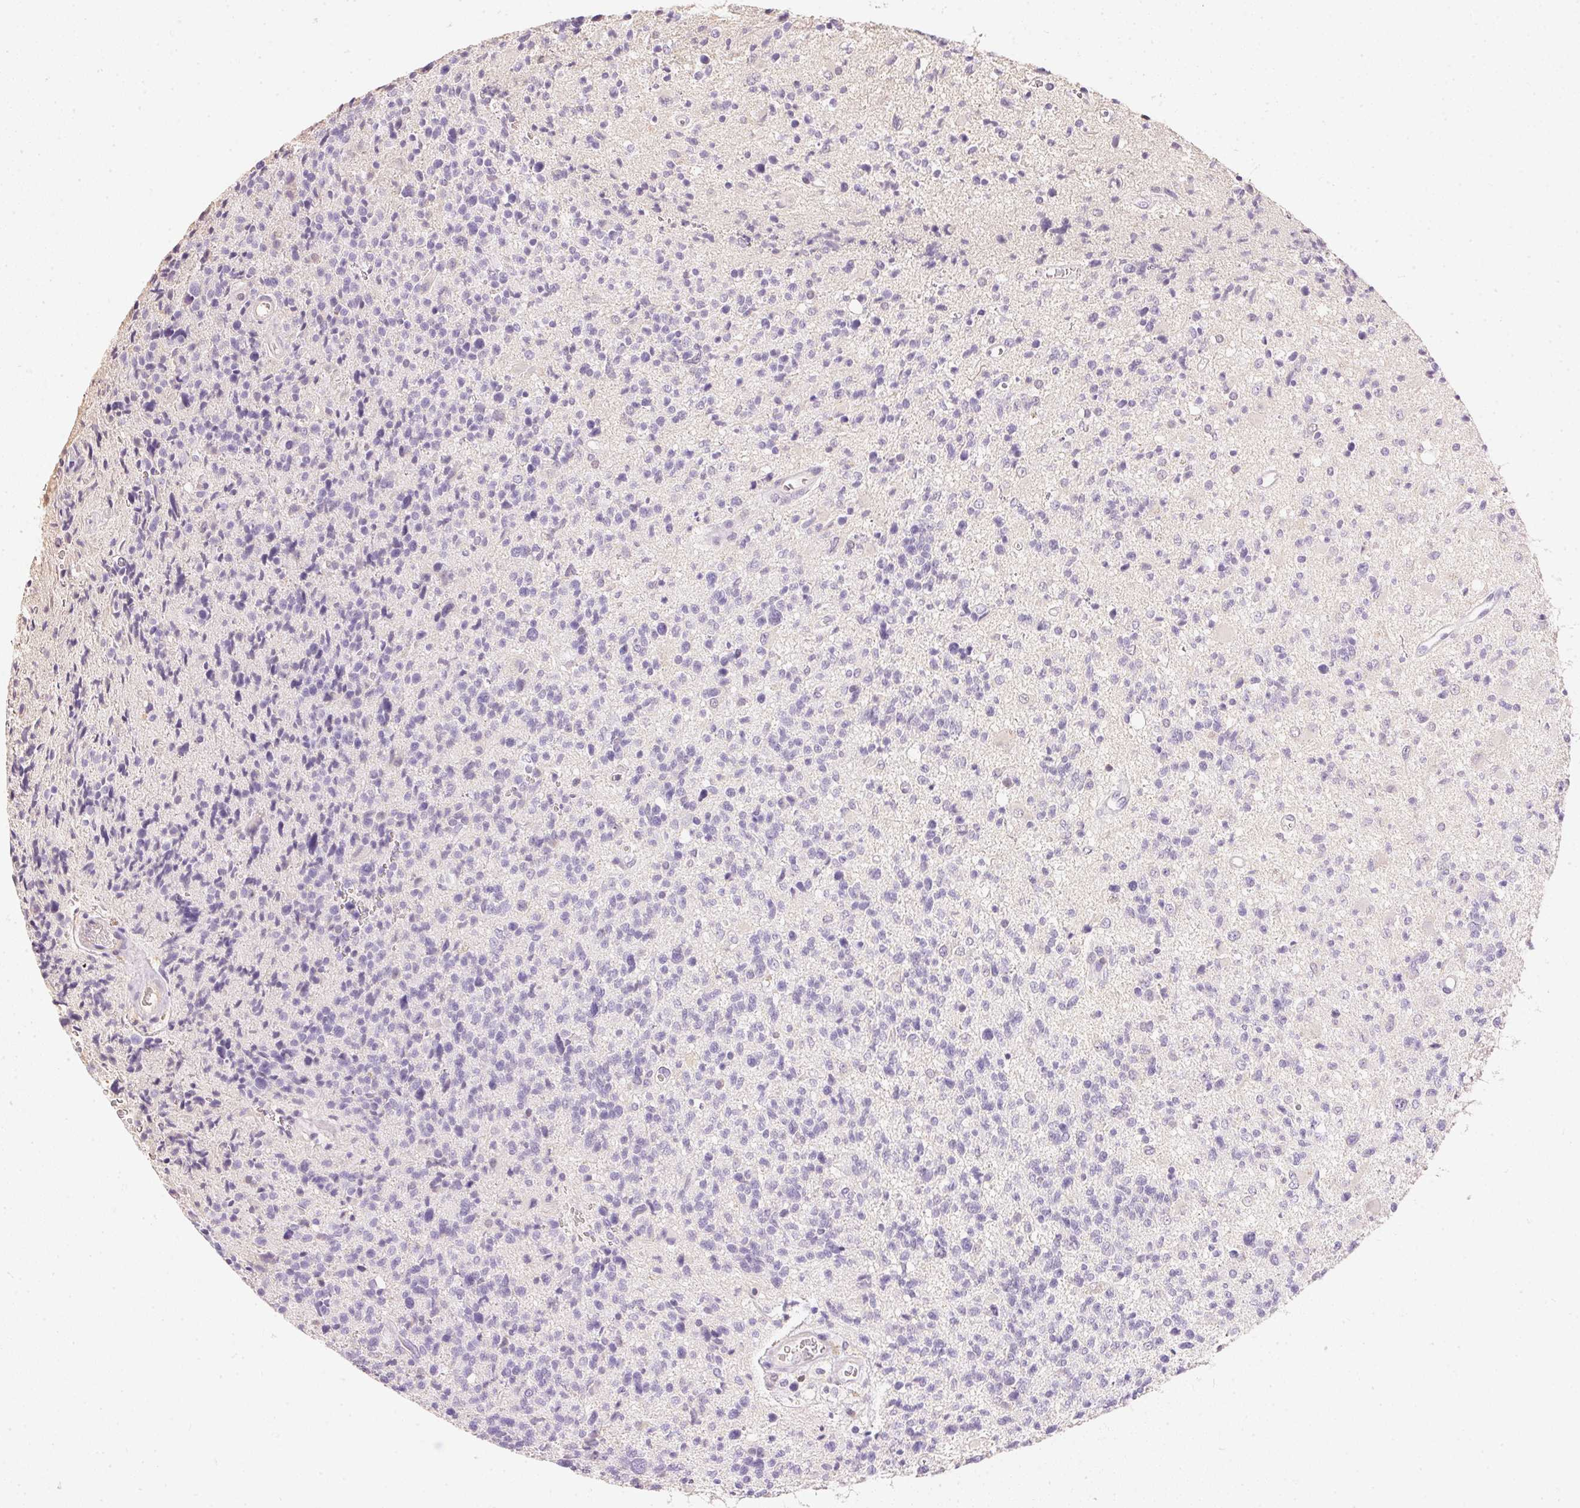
{"staining": {"intensity": "negative", "quantity": "none", "location": "none"}, "tissue": "glioma", "cell_type": "Tumor cells", "image_type": "cancer", "snomed": [{"axis": "morphology", "description": "Glioma, malignant, High grade"}, {"axis": "topography", "description": "Brain"}], "caption": "Immunohistochemistry of high-grade glioma (malignant) displays no staining in tumor cells. The staining is performed using DAB brown chromogen with nuclei counter-stained in using hematoxylin.", "gene": "S100A3", "patient": {"sex": "male", "age": 29}}